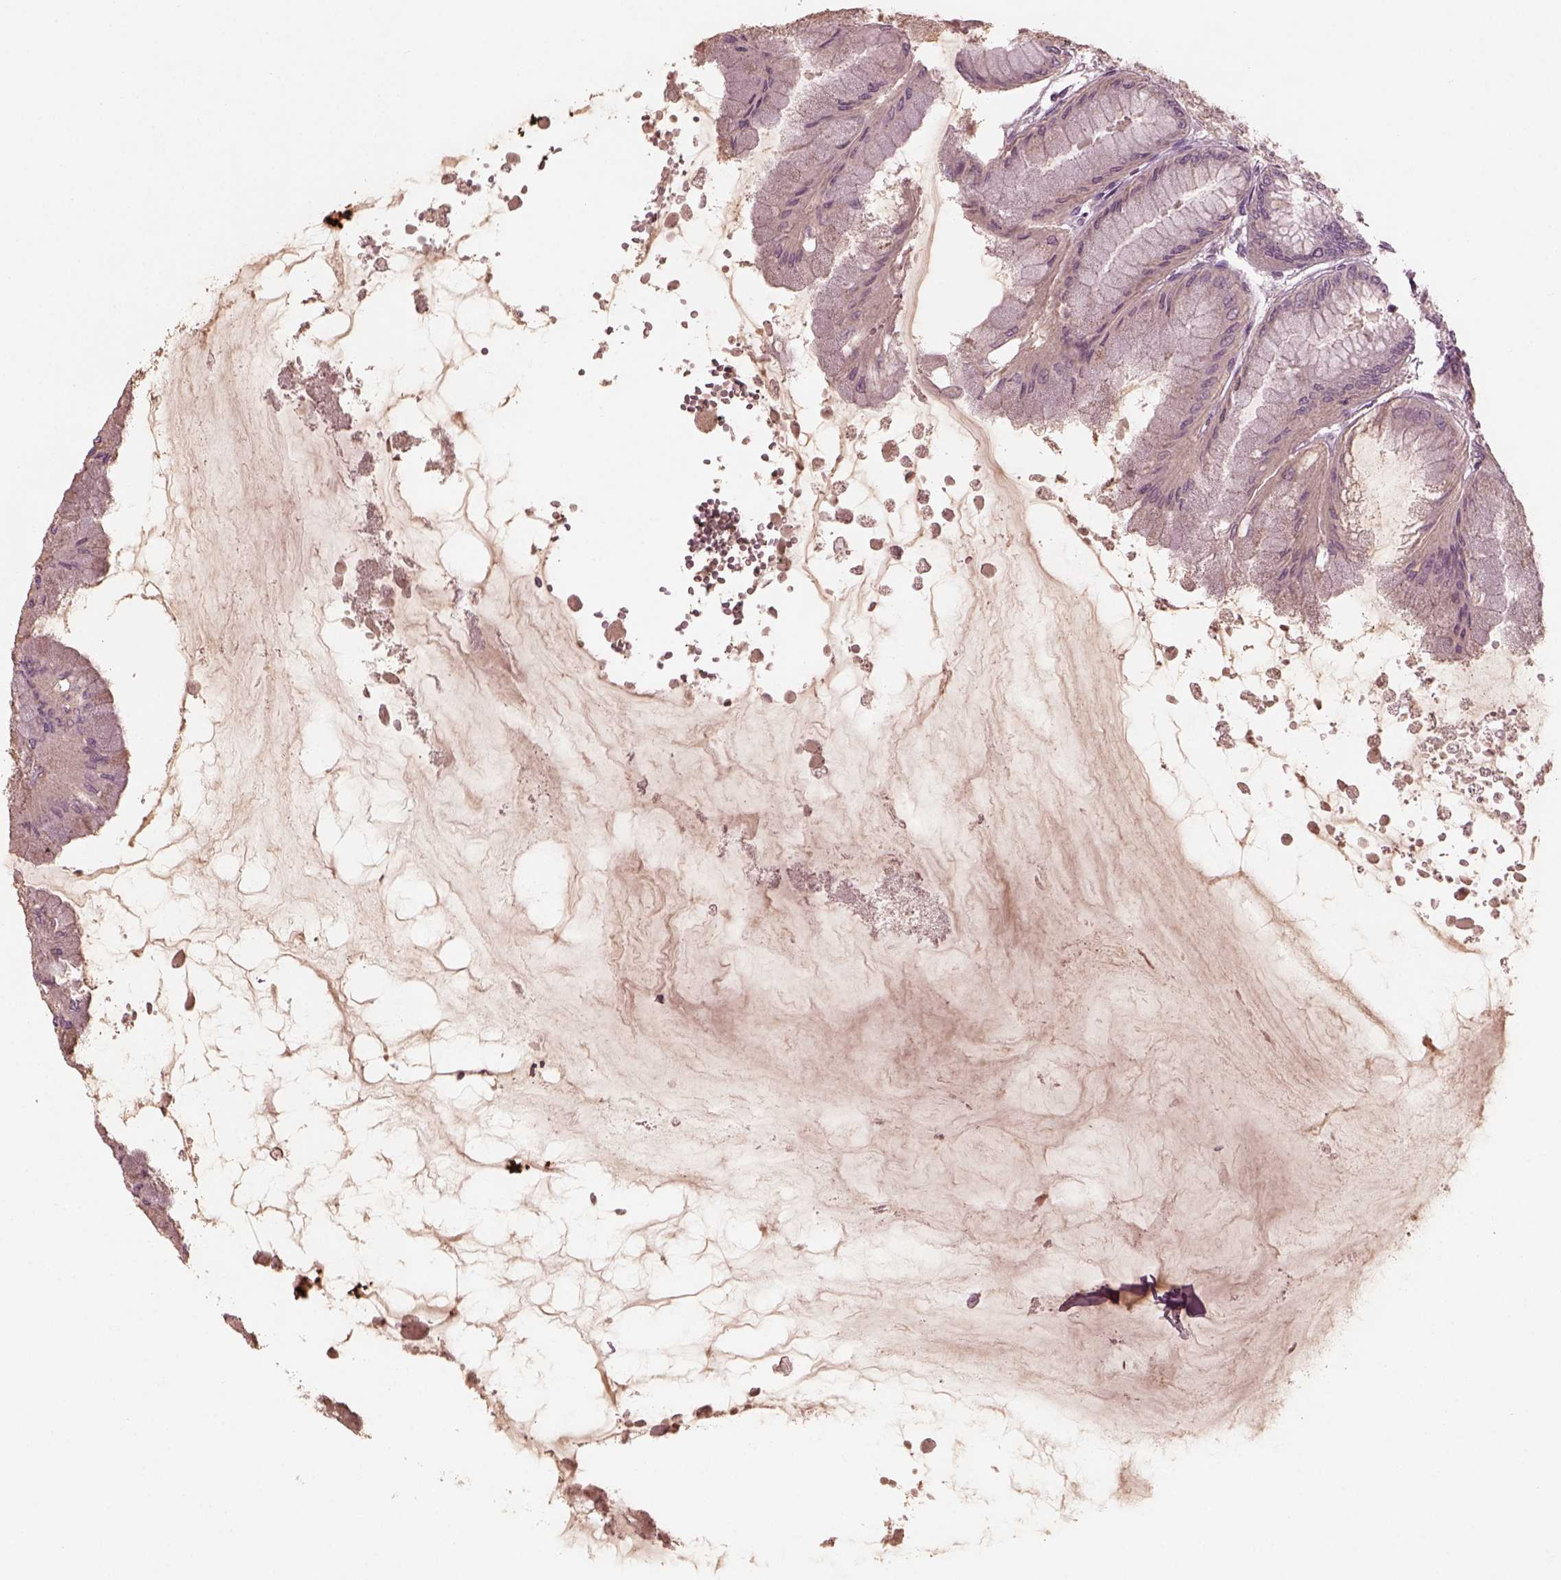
{"staining": {"intensity": "weak", "quantity": "<25%", "location": "cytoplasmic/membranous"}, "tissue": "stomach", "cell_type": "Glandular cells", "image_type": "normal", "snomed": [{"axis": "morphology", "description": "Normal tissue, NOS"}, {"axis": "topography", "description": "Stomach, upper"}], "caption": "This is a histopathology image of immunohistochemistry staining of benign stomach, which shows no staining in glandular cells.", "gene": "PORCN", "patient": {"sex": "male", "age": 60}}